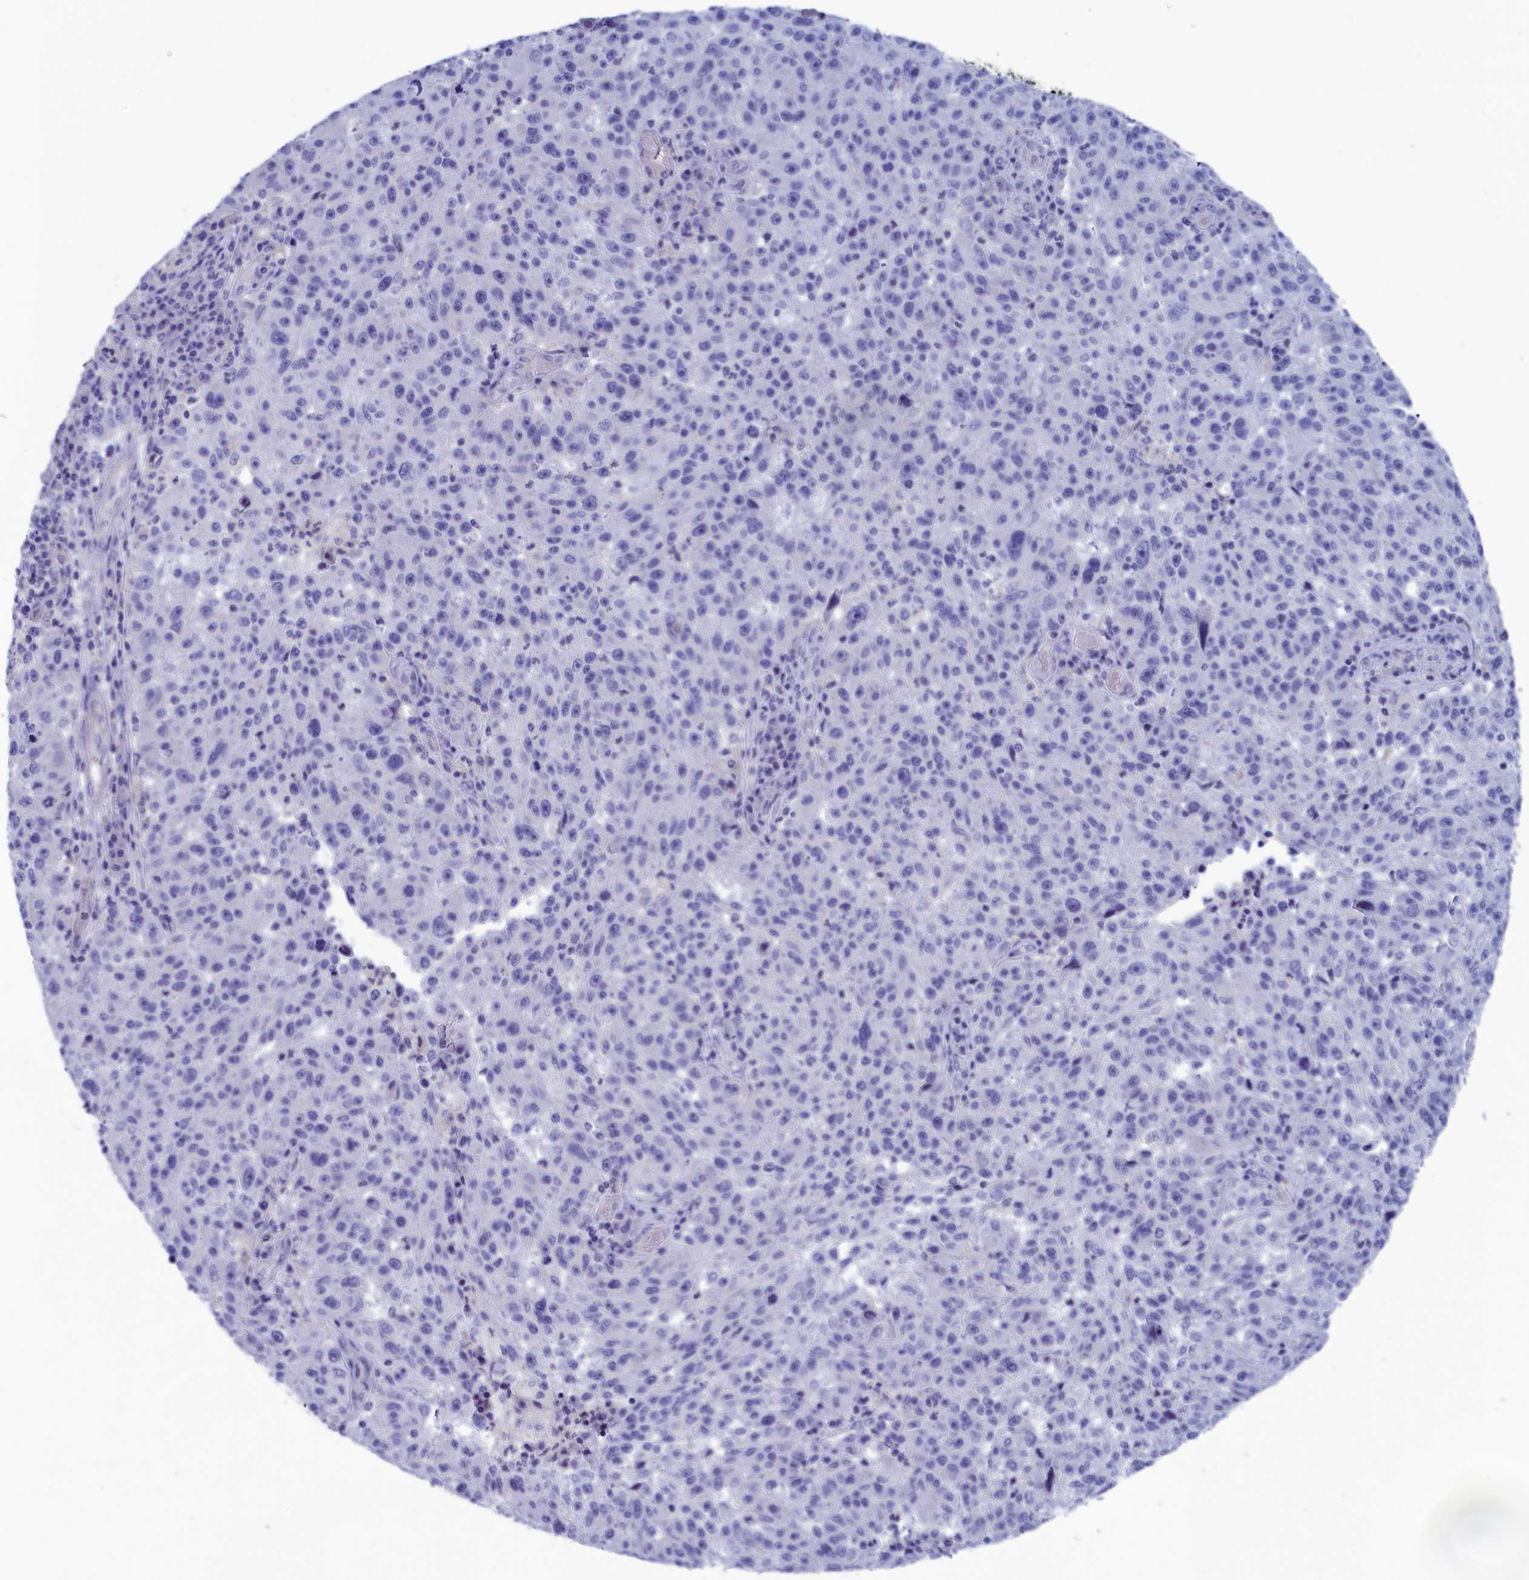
{"staining": {"intensity": "negative", "quantity": "none", "location": "none"}, "tissue": "melanoma", "cell_type": "Tumor cells", "image_type": "cancer", "snomed": [{"axis": "morphology", "description": "Malignant melanoma, NOS"}, {"axis": "topography", "description": "Skin"}], "caption": "Malignant melanoma was stained to show a protein in brown. There is no significant positivity in tumor cells.", "gene": "VPS35L", "patient": {"sex": "male", "age": 53}}